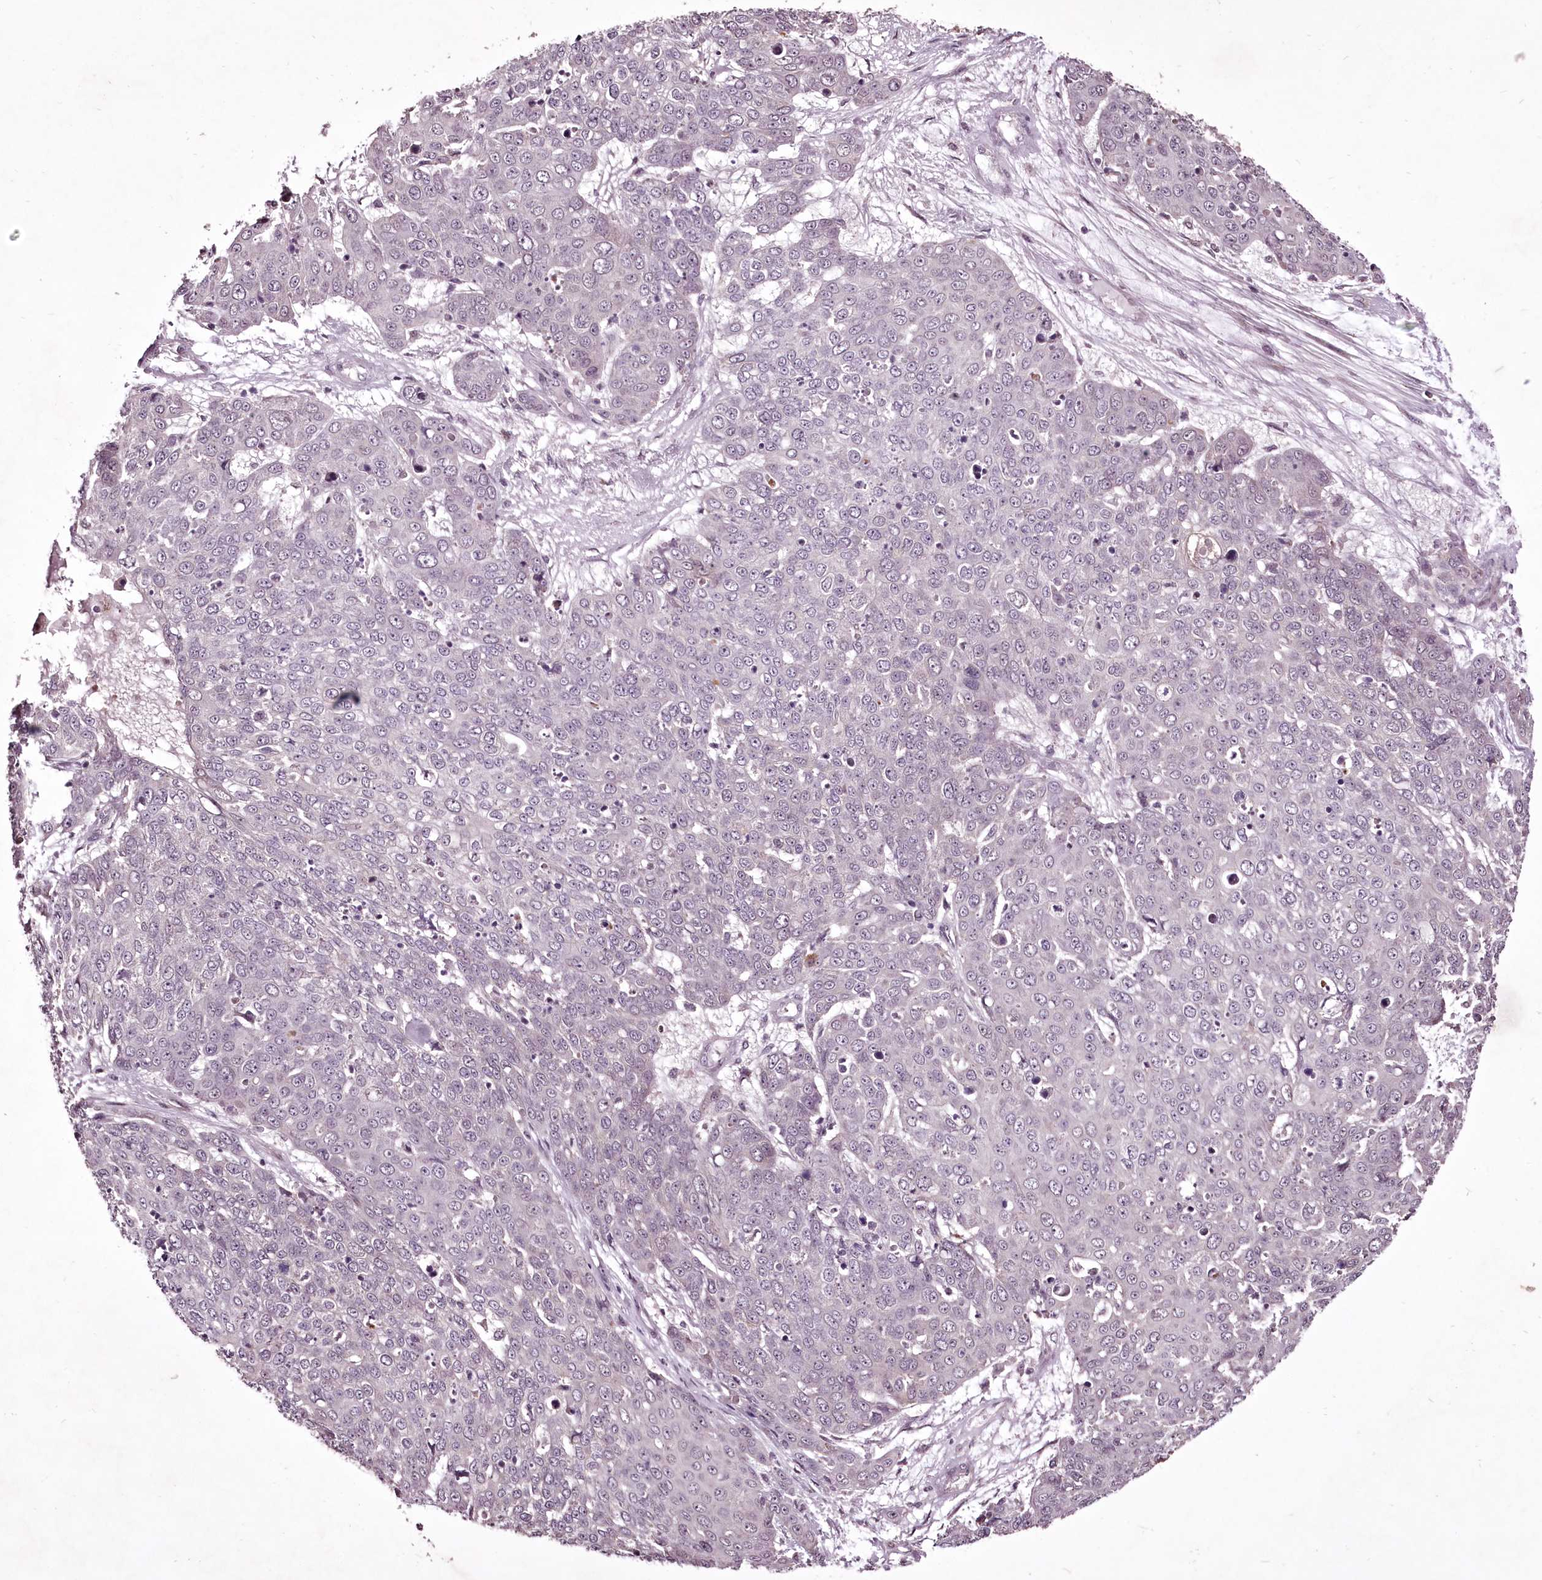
{"staining": {"intensity": "negative", "quantity": "none", "location": "none"}, "tissue": "skin cancer", "cell_type": "Tumor cells", "image_type": "cancer", "snomed": [{"axis": "morphology", "description": "Squamous cell carcinoma, NOS"}, {"axis": "topography", "description": "Skin"}], "caption": "This is an IHC image of human skin cancer. There is no positivity in tumor cells.", "gene": "ADRA1D", "patient": {"sex": "male", "age": 71}}